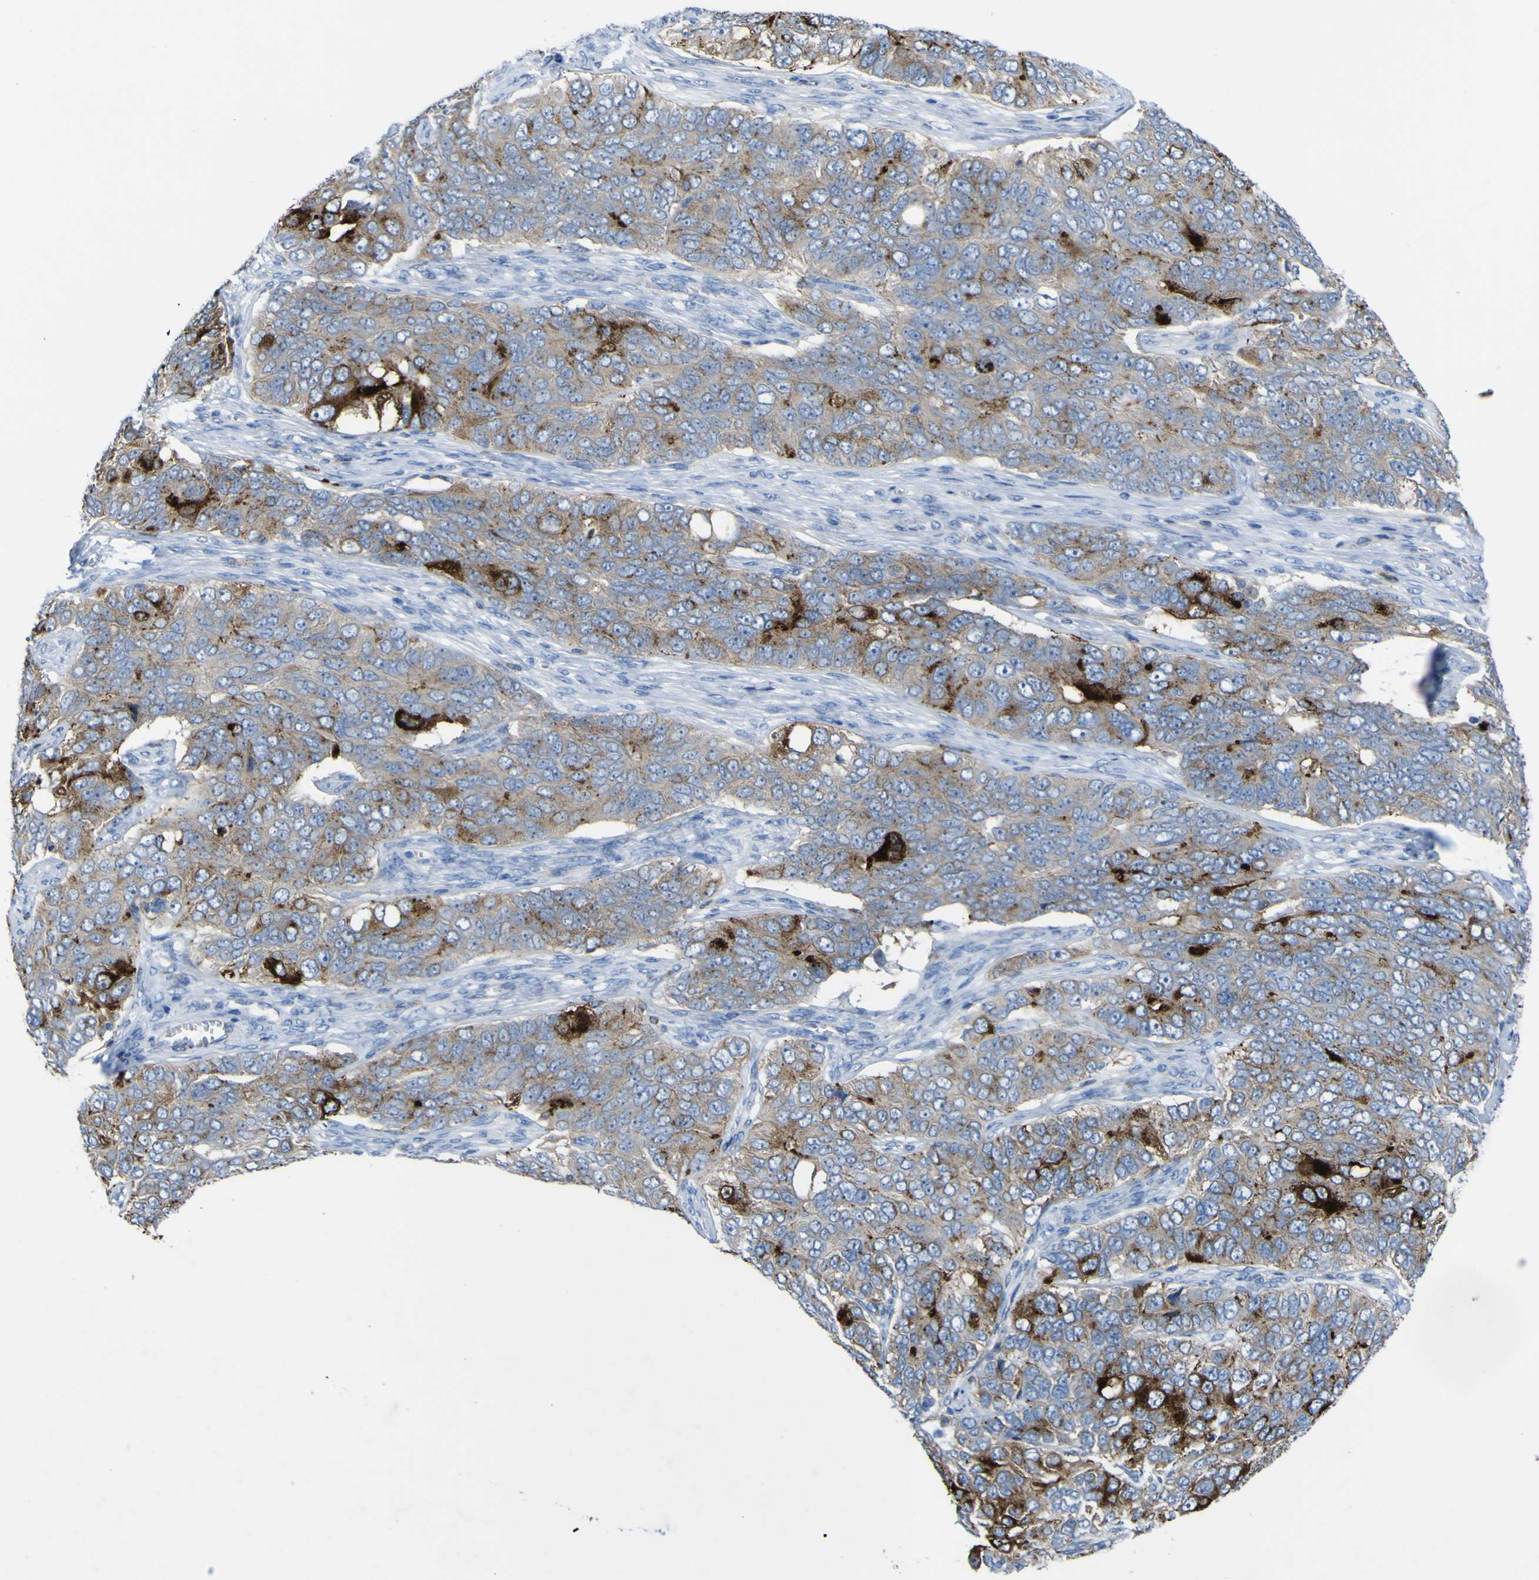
{"staining": {"intensity": "strong", "quantity": "<25%", "location": "cytoplasmic/membranous"}, "tissue": "ovarian cancer", "cell_type": "Tumor cells", "image_type": "cancer", "snomed": [{"axis": "morphology", "description": "Carcinoma, endometroid"}, {"axis": "topography", "description": "Ovary"}], "caption": "Endometroid carcinoma (ovarian) was stained to show a protein in brown. There is medium levels of strong cytoplasmic/membranous staining in about <25% of tumor cells.", "gene": "CST3", "patient": {"sex": "female", "age": 51}}